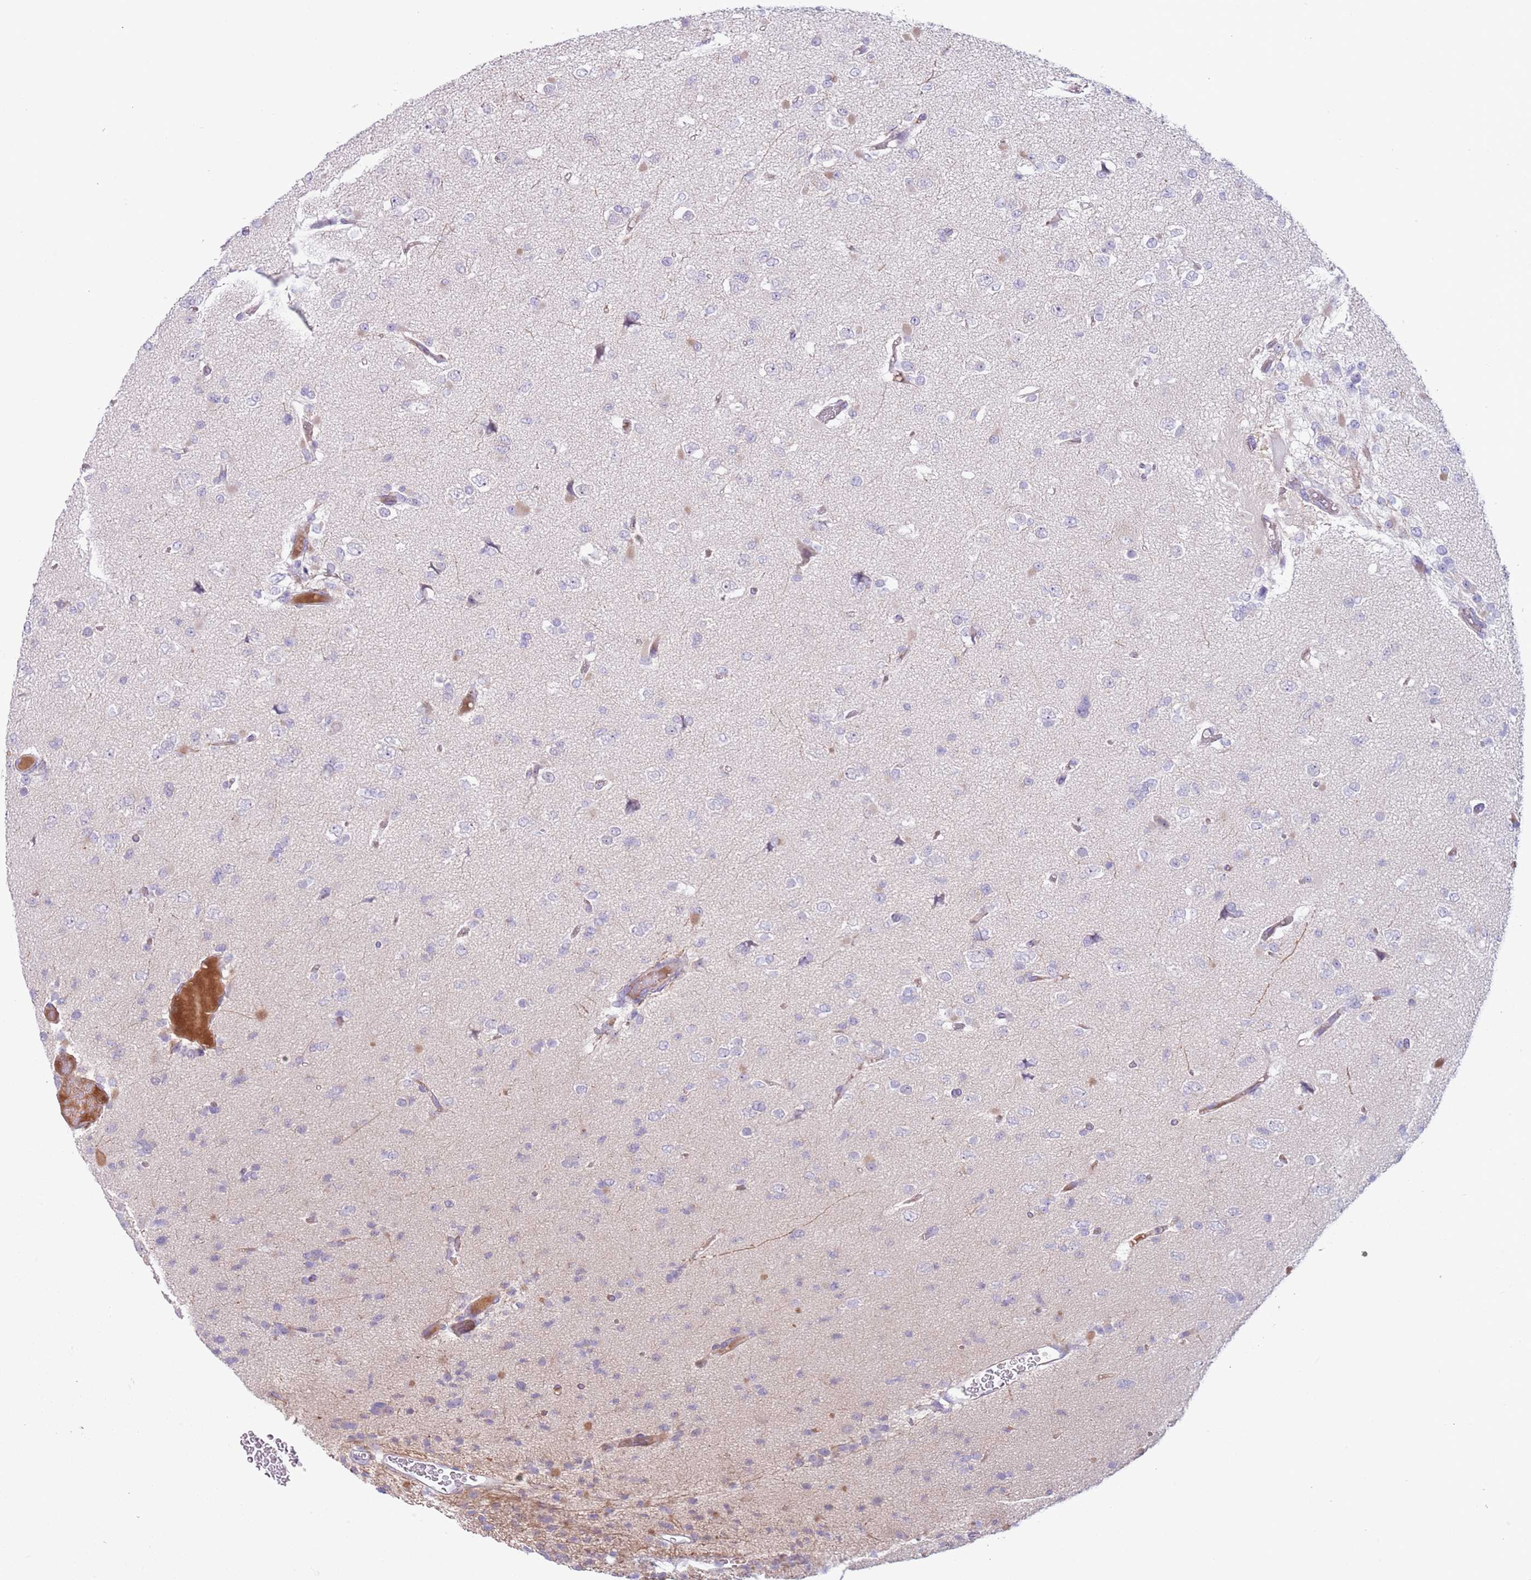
{"staining": {"intensity": "negative", "quantity": "none", "location": "none"}, "tissue": "glioma", "cell_type": "Tumor cells", "image_type": "cancer", "snomed": [{"axis": "morphology", "description": "Glioma, malignant, Low grade"}, {"axis": "topography", "description": "Brain"}], "caption": "DAB (3,3'-diaminobenzidine) immunohistochemical staining of human low-grade glioma (malignant) demonstrates no significant positivity in tumor cells. (Brightfield microscopy of DAB (3,3'-diaminobenzidine) IHC at high magnification).", "gene": "CFH", "patient": {"sex": "female", "age": 22}}